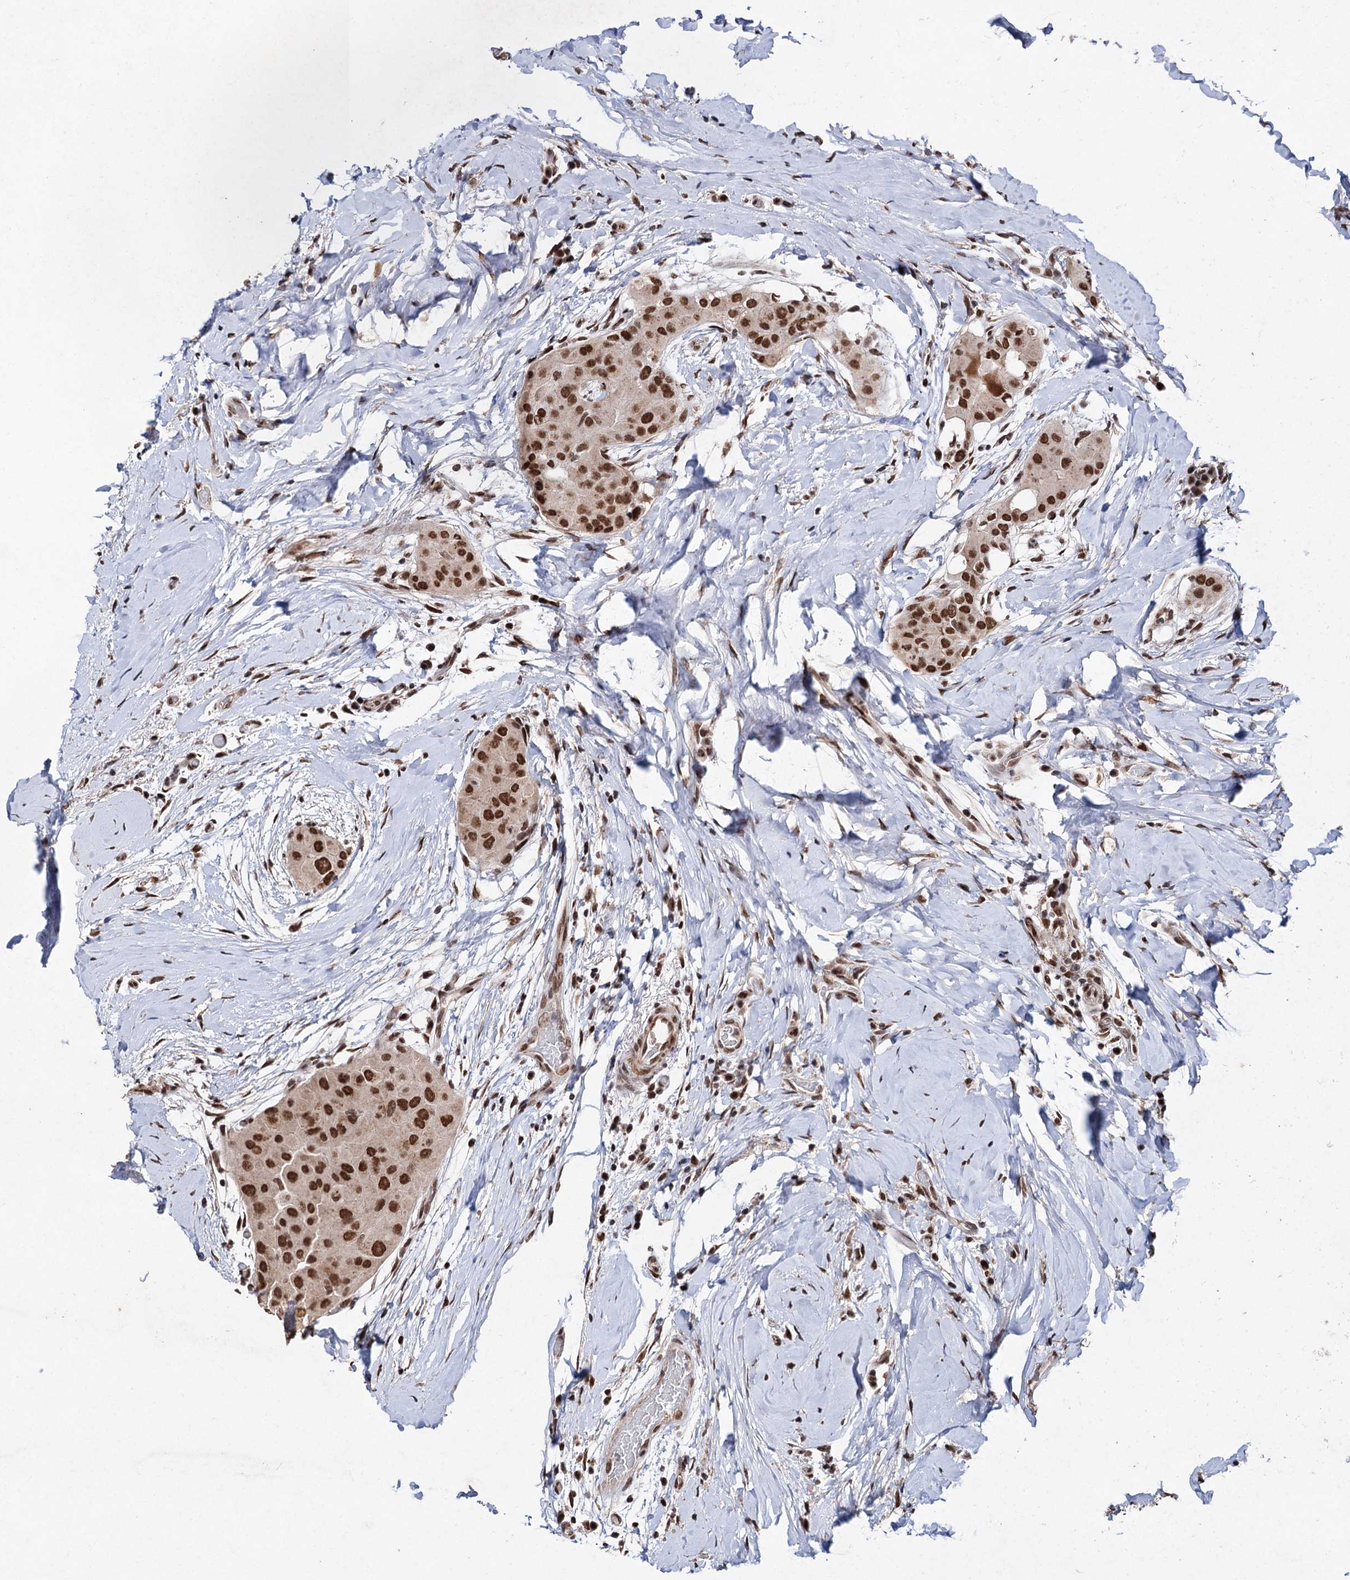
{"staining": {"intensity": "moderate", "quantity": ">75%", "location": "nuclear"}, "tissue": "thyroid cancer", "cell_type": "Tumor cells", "image_type": "cancer", "snomed": [{"axis": "morphology", "description": "Papillary adenocarcinoma, NOS"}, {"axis": "topography", "description": "Thyroid gland"}], "caption": "The histopathology image reveals a brown stain indicating the presence of a protein in the nuclear of tumor cells in thyroid cancer.", "gene": "MATR3", "patient": {"sex": "male", "age": 33}}